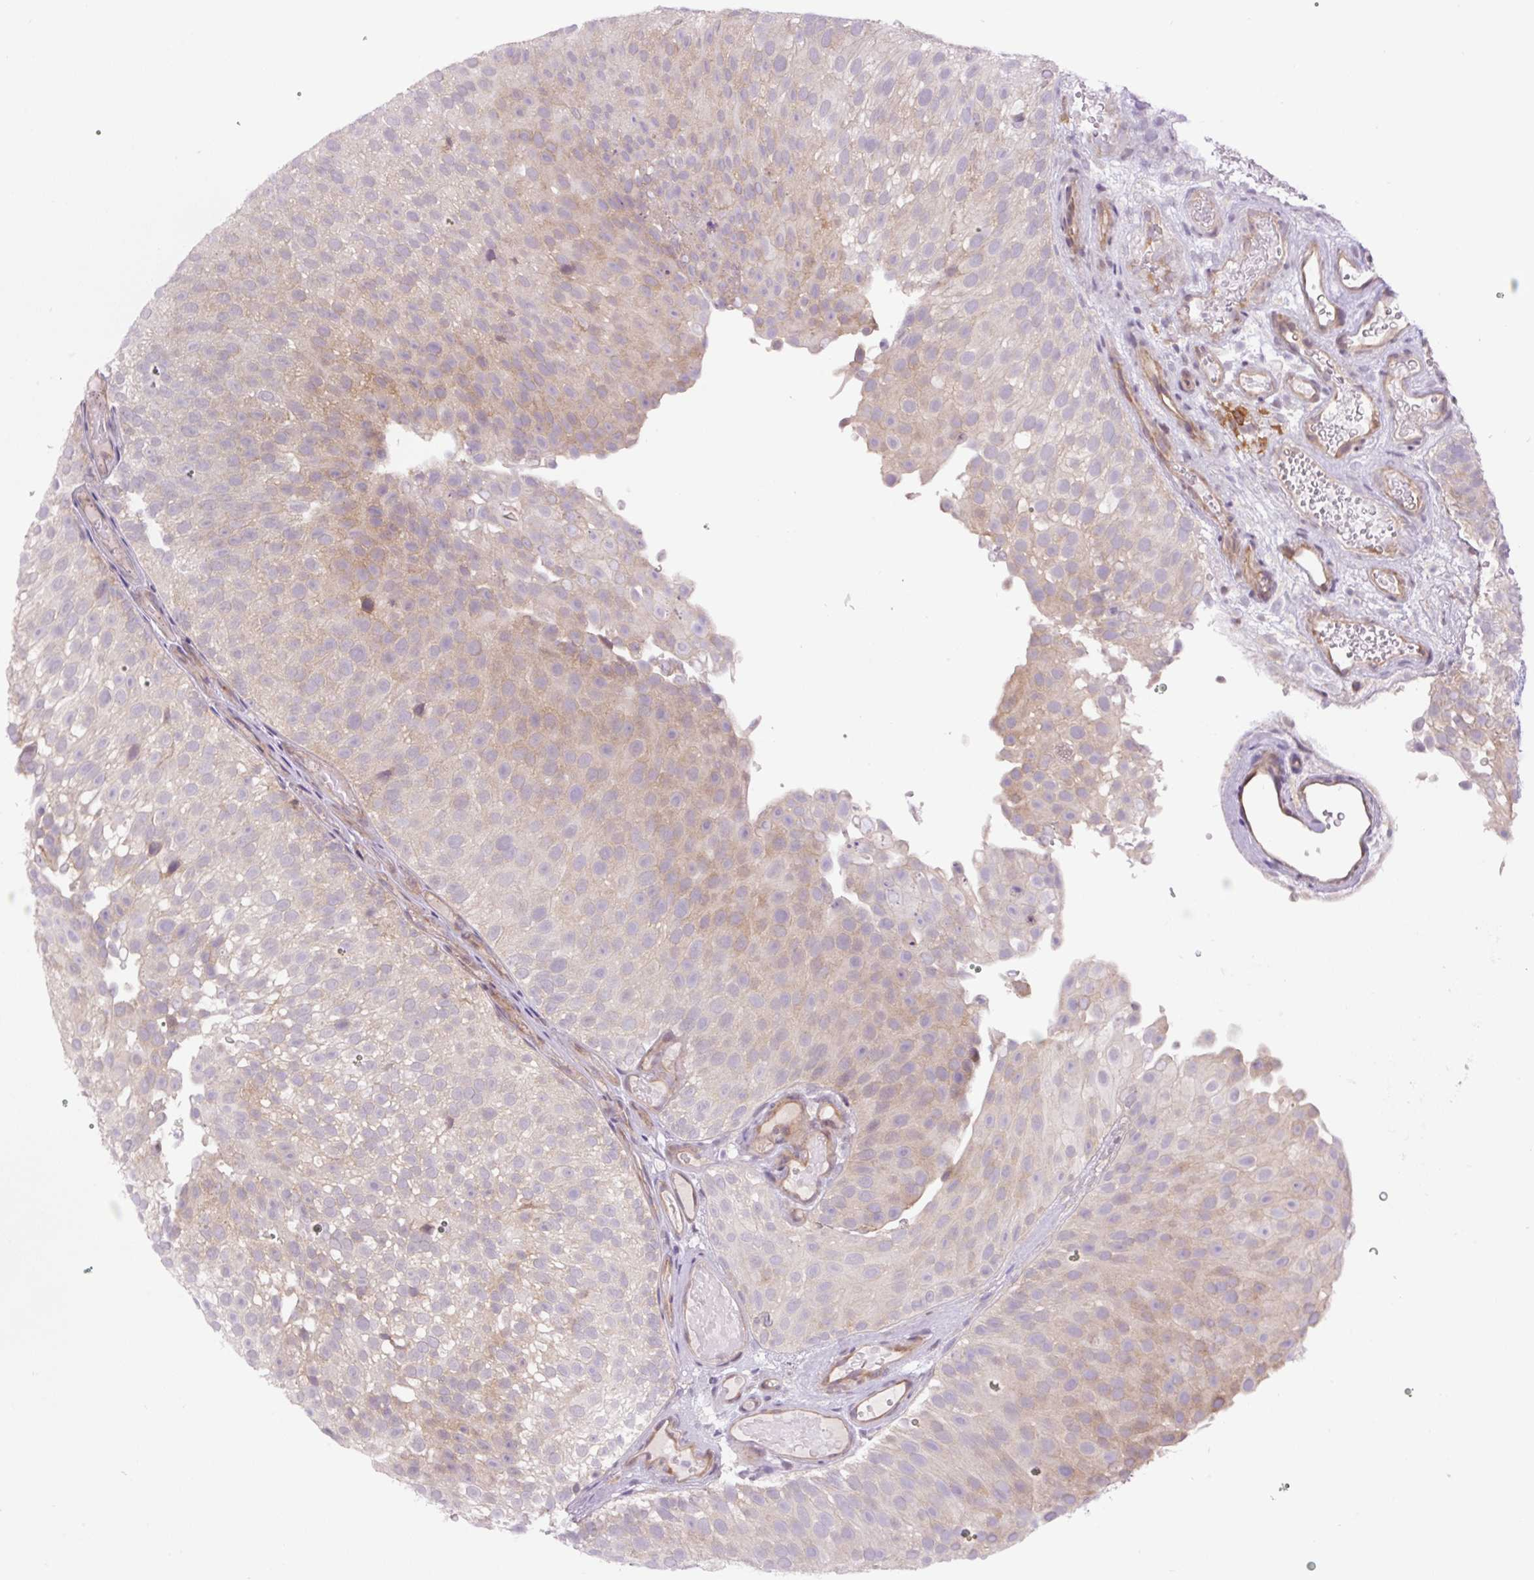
{"staining": {"intensity": "weak", "quantity": "25%-75%", "location": "cytoplasmic/membranous"}, "tissue": "urothelial cancer", "cell_type": "Tumor cells", "image_type": "cancer", "snomed": [{"axis": "morphology", "description": "Urothelial carcinoma, Low grade"}, {"axis": "topography", "description": "Urinary bladder"}], "caption": "Protein staining of urothelial cancer tissue reveals weak cytoplasmic/membranous positivity in approximately 25%-75% of tumor cells.", "gene": "MINK1", "patient": {"sex": "male", "age": 78}}